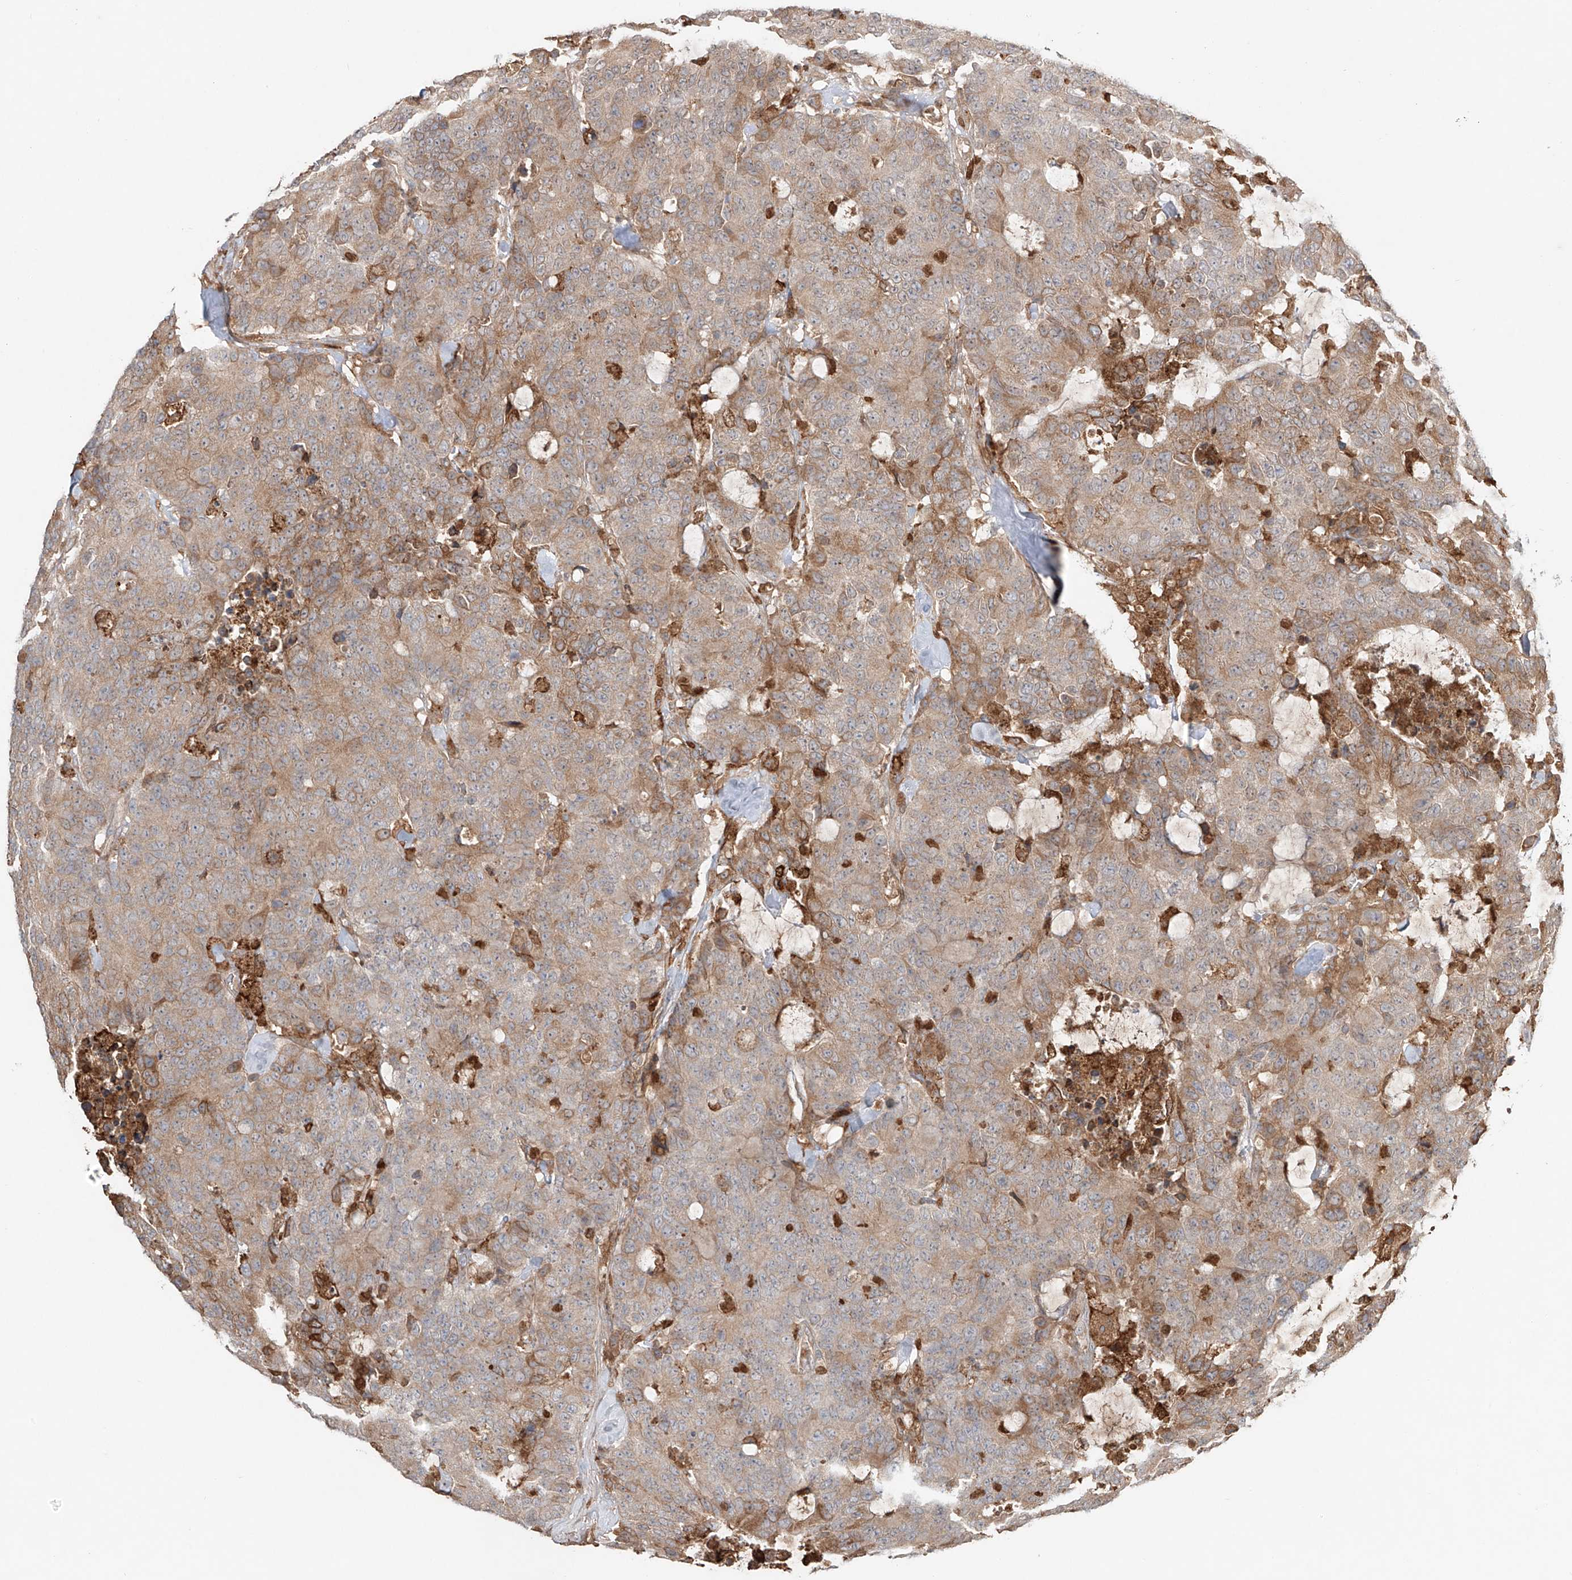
{"staining": {"intensity": "moderate", "quantity": ">75%", "location": "cytoplasmic/membranous"}, "tissue": "colorectal cancer", "cell_type": "Tumor cells", "image_type": "cancer", "snomed": [{"axis": "morphology", "description": "Adenocarcinoma, NOS"}, {"axis": "topography", "description": "Colon"}], "caption": "Human colorectal adenocarcinoma stained for a protein (brown) displays moderate cytoplasmic/membranous positive expression in about >75% of tumor cells.", "gene": "ERO1A", "patient": {"sex": "female", "age": 86}}